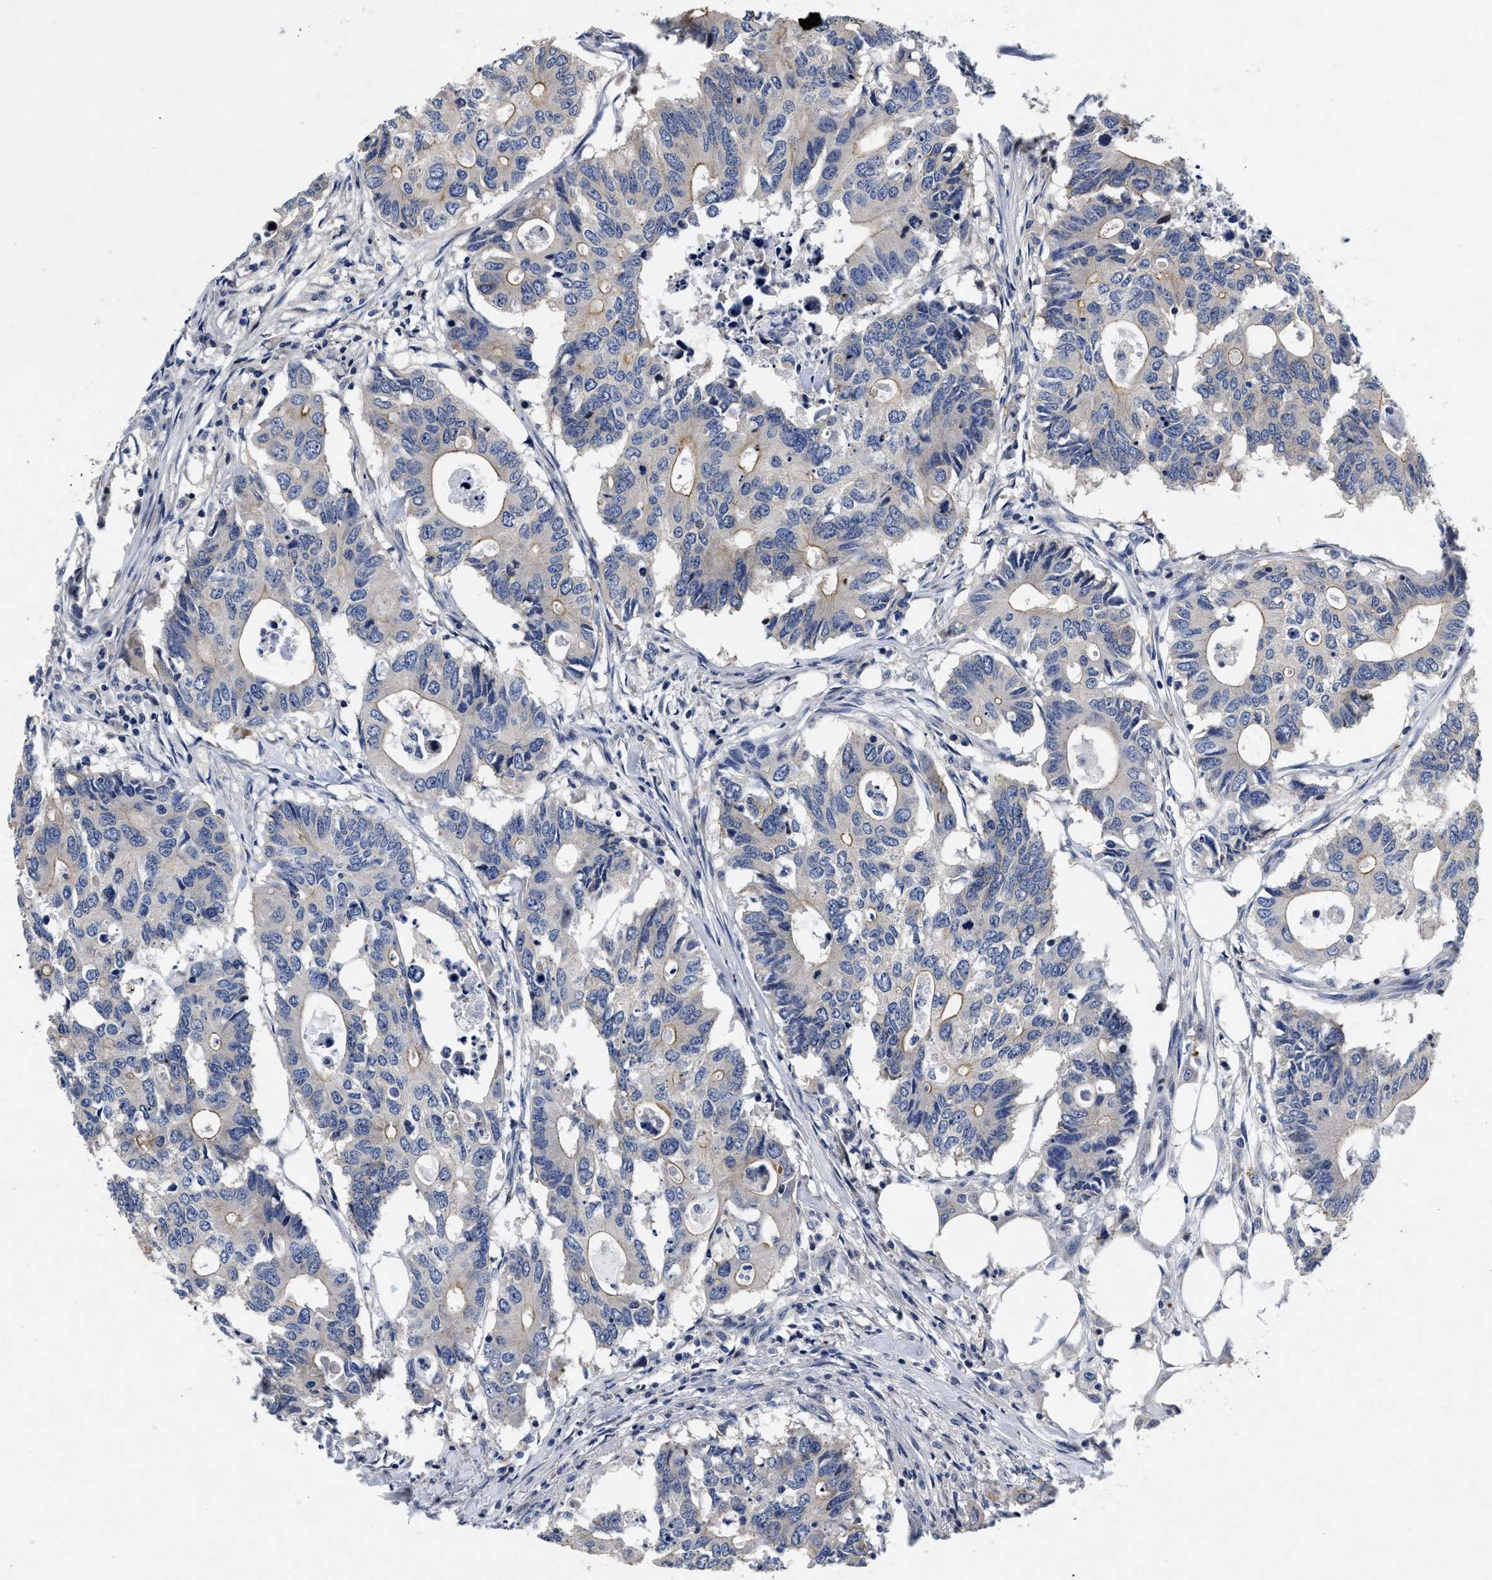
{"staining": {"intensity": "weak", "quantity": "<25%", "location": "cytoplasmic/membranous"}, "tissue": "colorectal cancer", "cell_type": "Tumor cells", "image_type": "cancer", "snomed": [{"axis": "morphology", "description": "Adenocarcinoma, NOS"}, {"axis": "topography", "description": "Colon"}], "caption": "This is a photomicrograph of immunohistochemistry (IHC) staining of adenocarcinoma (colorectal), which shows no expression in tumor cells.", "gene": "LAD1", "patient": {"sex": "male", "age": 71}}